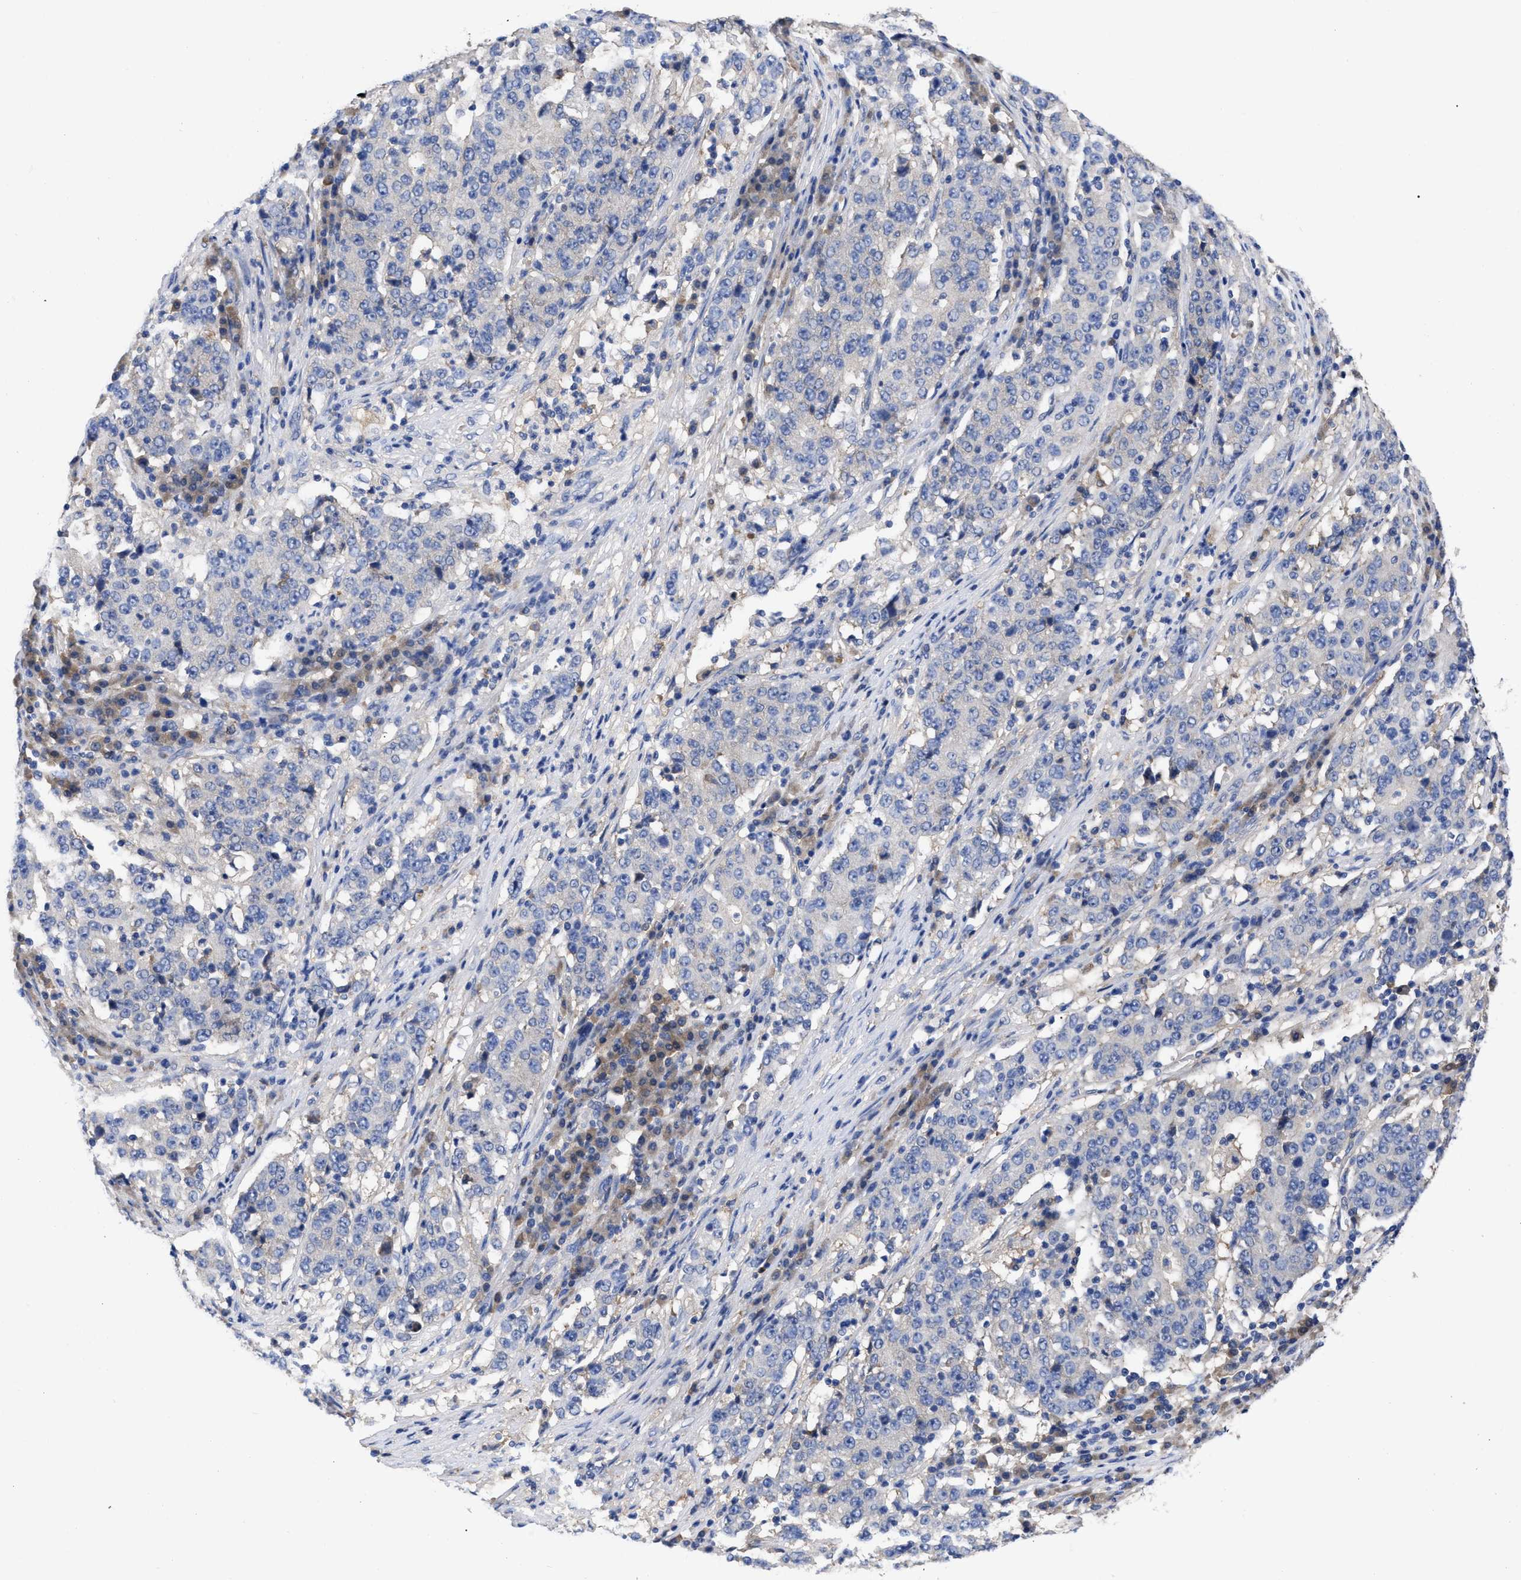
{"staining": {"intensity": "negative", "quantity": "none", "location": "none"}, "tissue": "stomach cancer", "cell_type": "Tumor cells", "image_type": "cancer", "snomed": [{"axis": "morphology", "description": "Adenocarcinoma, NOS"}, {"axis": "topography", "description": "Stomach"}], "caption": "High magnification brightfield microscopy of adenocarcinoma (stomach) stained with DAB (3,3'-diaminobenzidine) (brown) and counterstained with hematoxylin (blue): tumor cells show no significant staining.", "gene": "RBKS", "patient": {"sex": "male", "age": 59}}